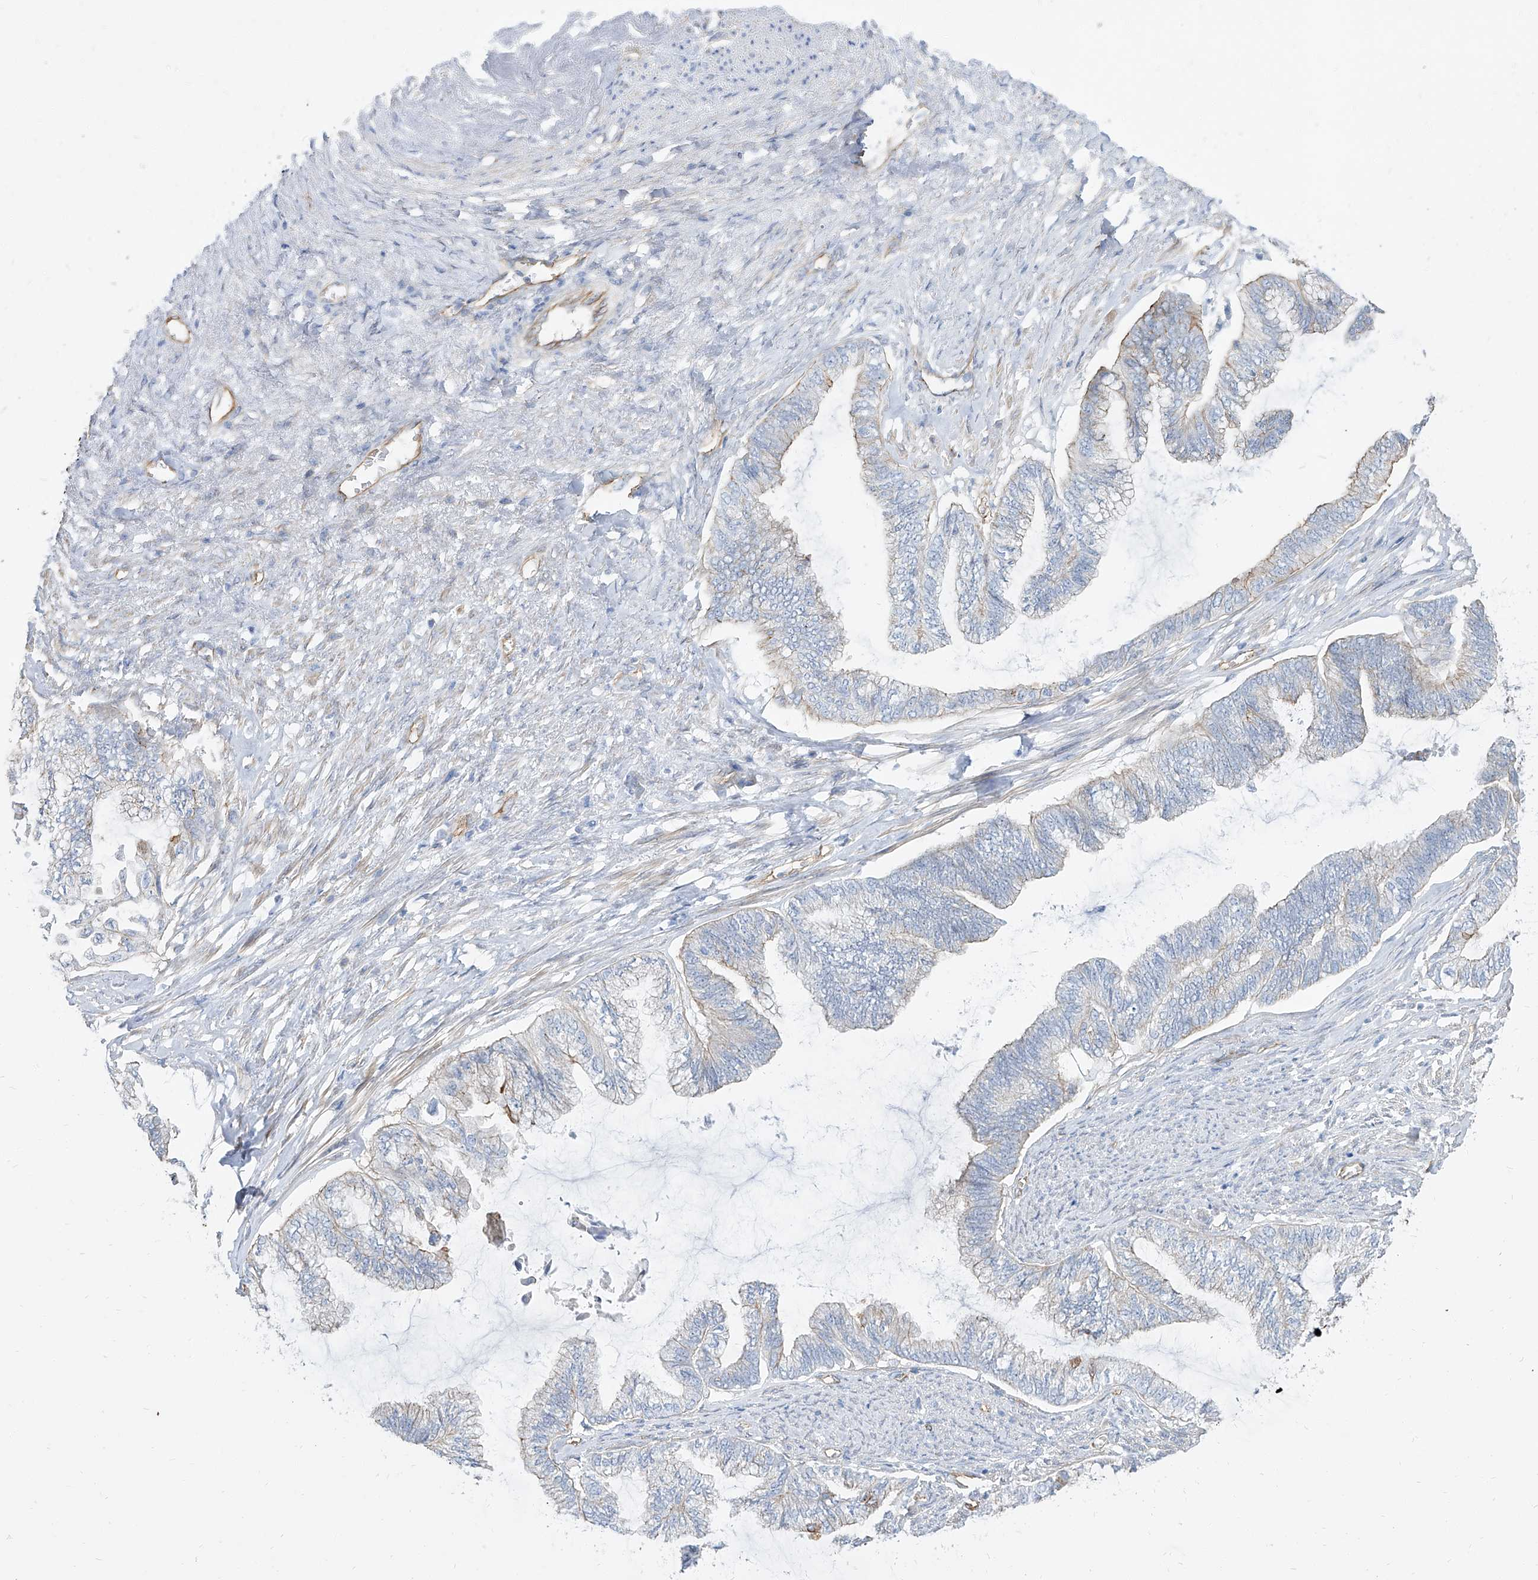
{"staining": {"intensity": "moderate", "quantity": "<25%", "location": "cytoplasmic/membranous"}, "tissue": "endometrial cancer", "cell_type": "Tumor cells", "image_type": "cancer", "snomed": [{"axis": "morphology", "description": "Adenocarcinoma, NOS"}, {"axis": "topography", "description": "Endometrium"}], "caption": "DAB (3,3'-diaminobenzidine) immunohistochemical staining of adenocarcinoma (endometrial) demonstrates moderate cytoplasmic/membranous protein staining in approximately <25% of tumor cells.", "gene": "TXLNB", "patient": {"sex": "female", "age": 86}}